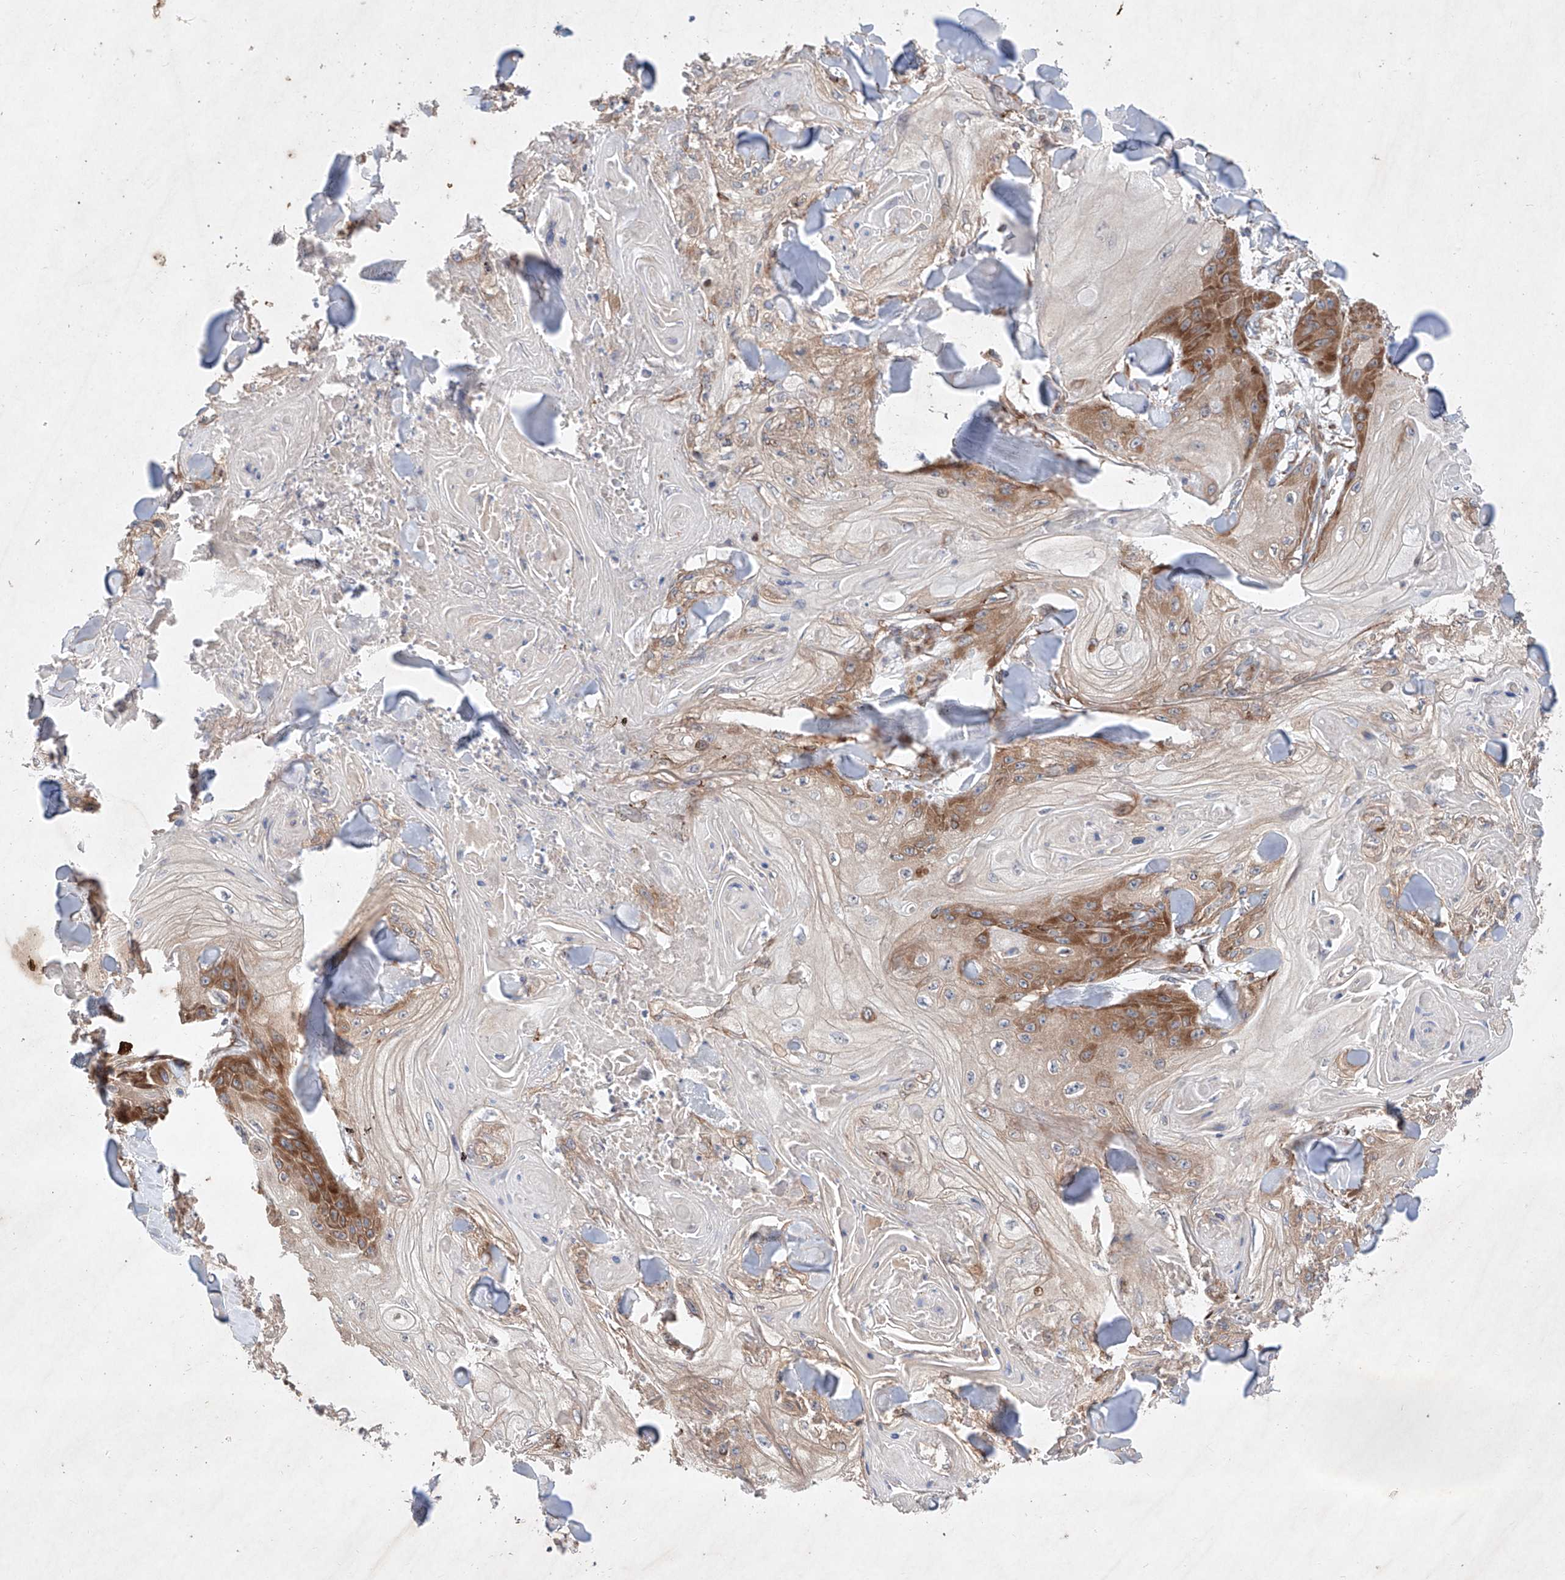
{"staining": {"intensity": "strong", "quantity": "25%-75%", "location": "cytoplasmic/membranous"}, "tissue": "skin cancer", "cell_type": "Tumor cells", "image_type": "cancer", "snomed": [{"axis": "morphology", "description": "Squamous cell carcinoma, NOS"}, {"axis": "topography", "description": "Skin"}], "caption": "The micrograph exhibits staining of skin cancer, revealing strong cytoplasmic/membranous protein staining (brown color) within tumor cells. (brown staining indicates protein expression, while blue staining denotes nuclei).", "gene": "FASTK", "patient": {"sex": "male", "age": 74}}